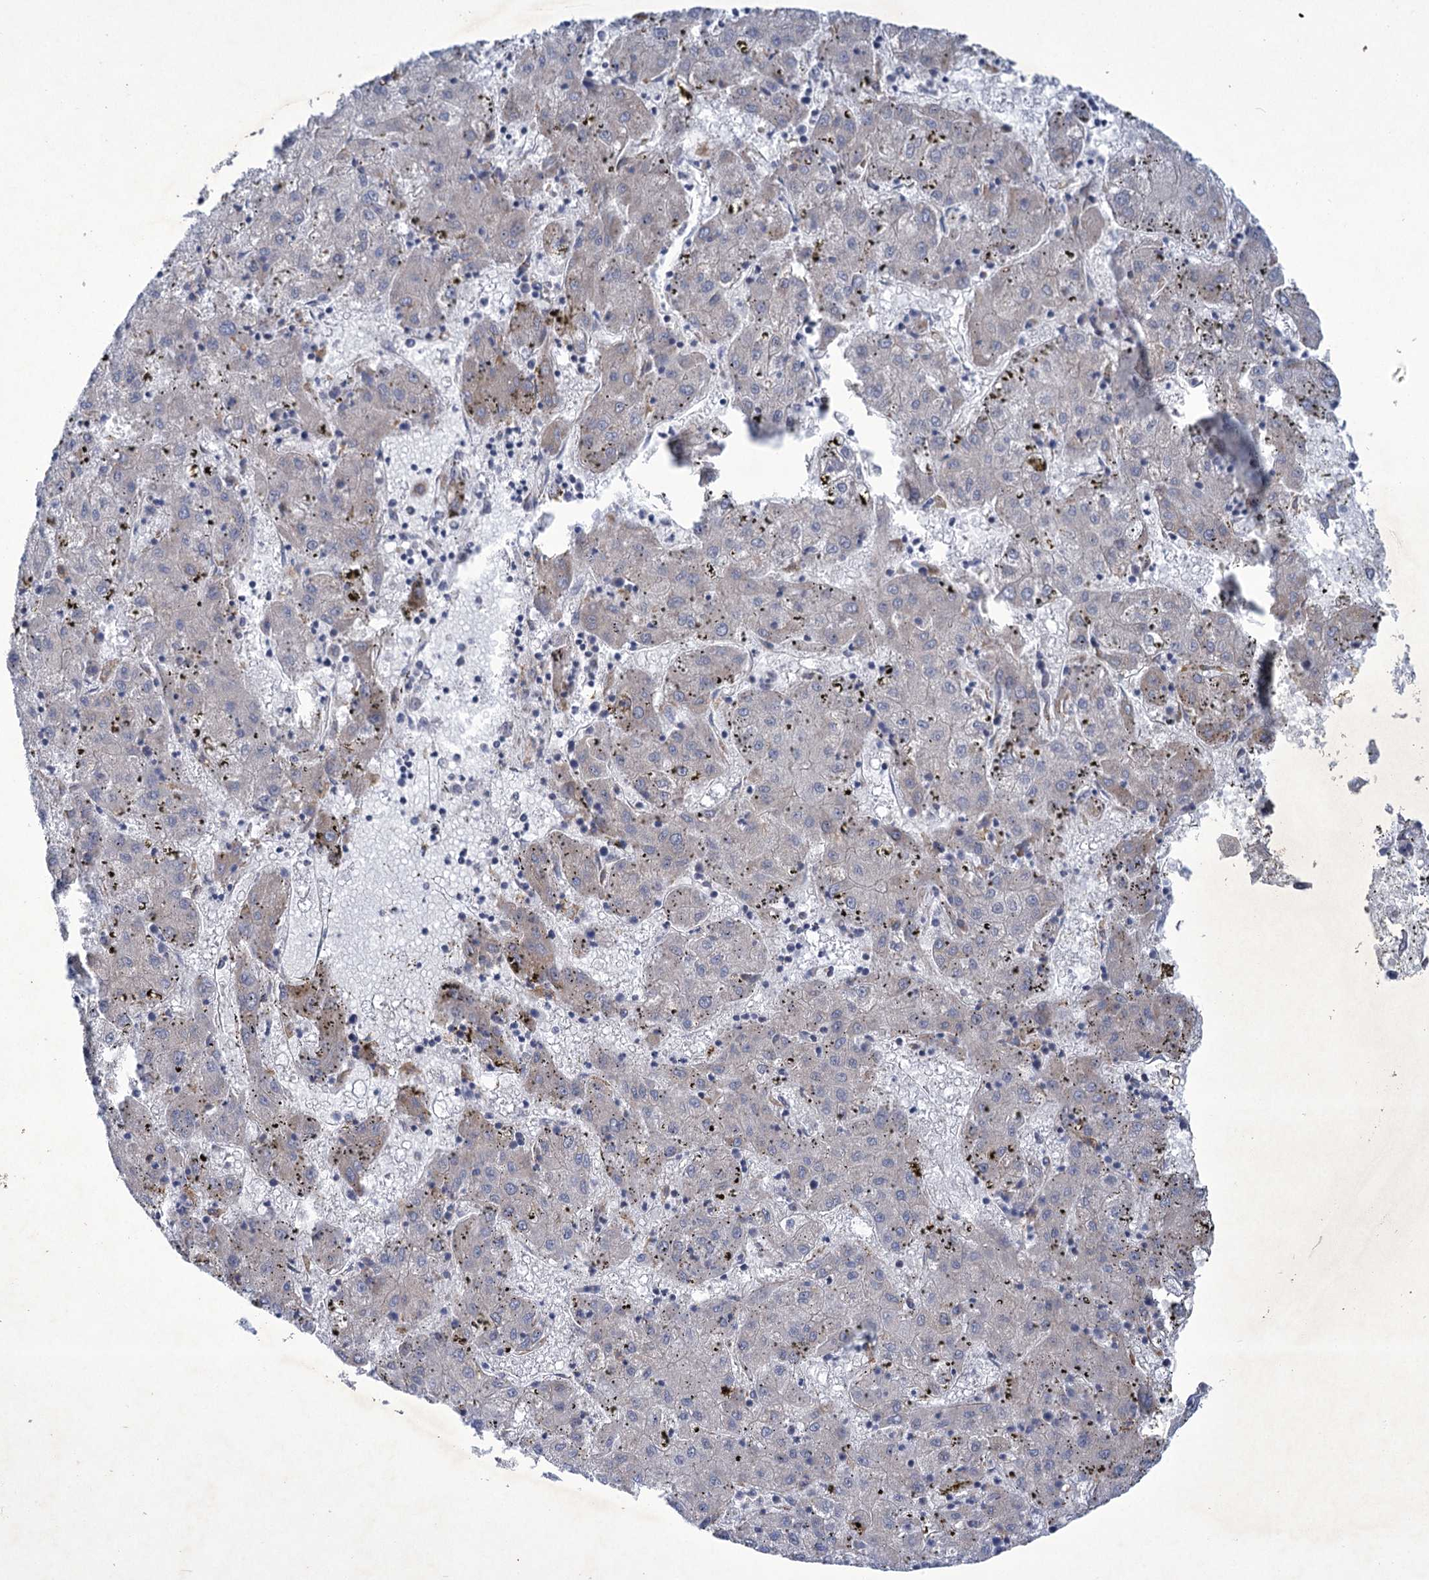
{"staining": {"intensity": "negative", "quantity": "none", "location": "none"}, "tissue": "liver cancer", "cell_type": "Tumor cells", "image_type": "cancer", "snomed": [{"axis": "morphology", "description": "Carcinoma, Hepatocellular, NOS"}, {"axis": "topography", "description": "Liver"}], "caption": "This is a photomicrograph of immunohistochemistry (IHC) staining of liver cancer, which shows no staining in tumor cells.", "gene": "MBLAC2", "patient": {"sex": "male", "age": 72}}